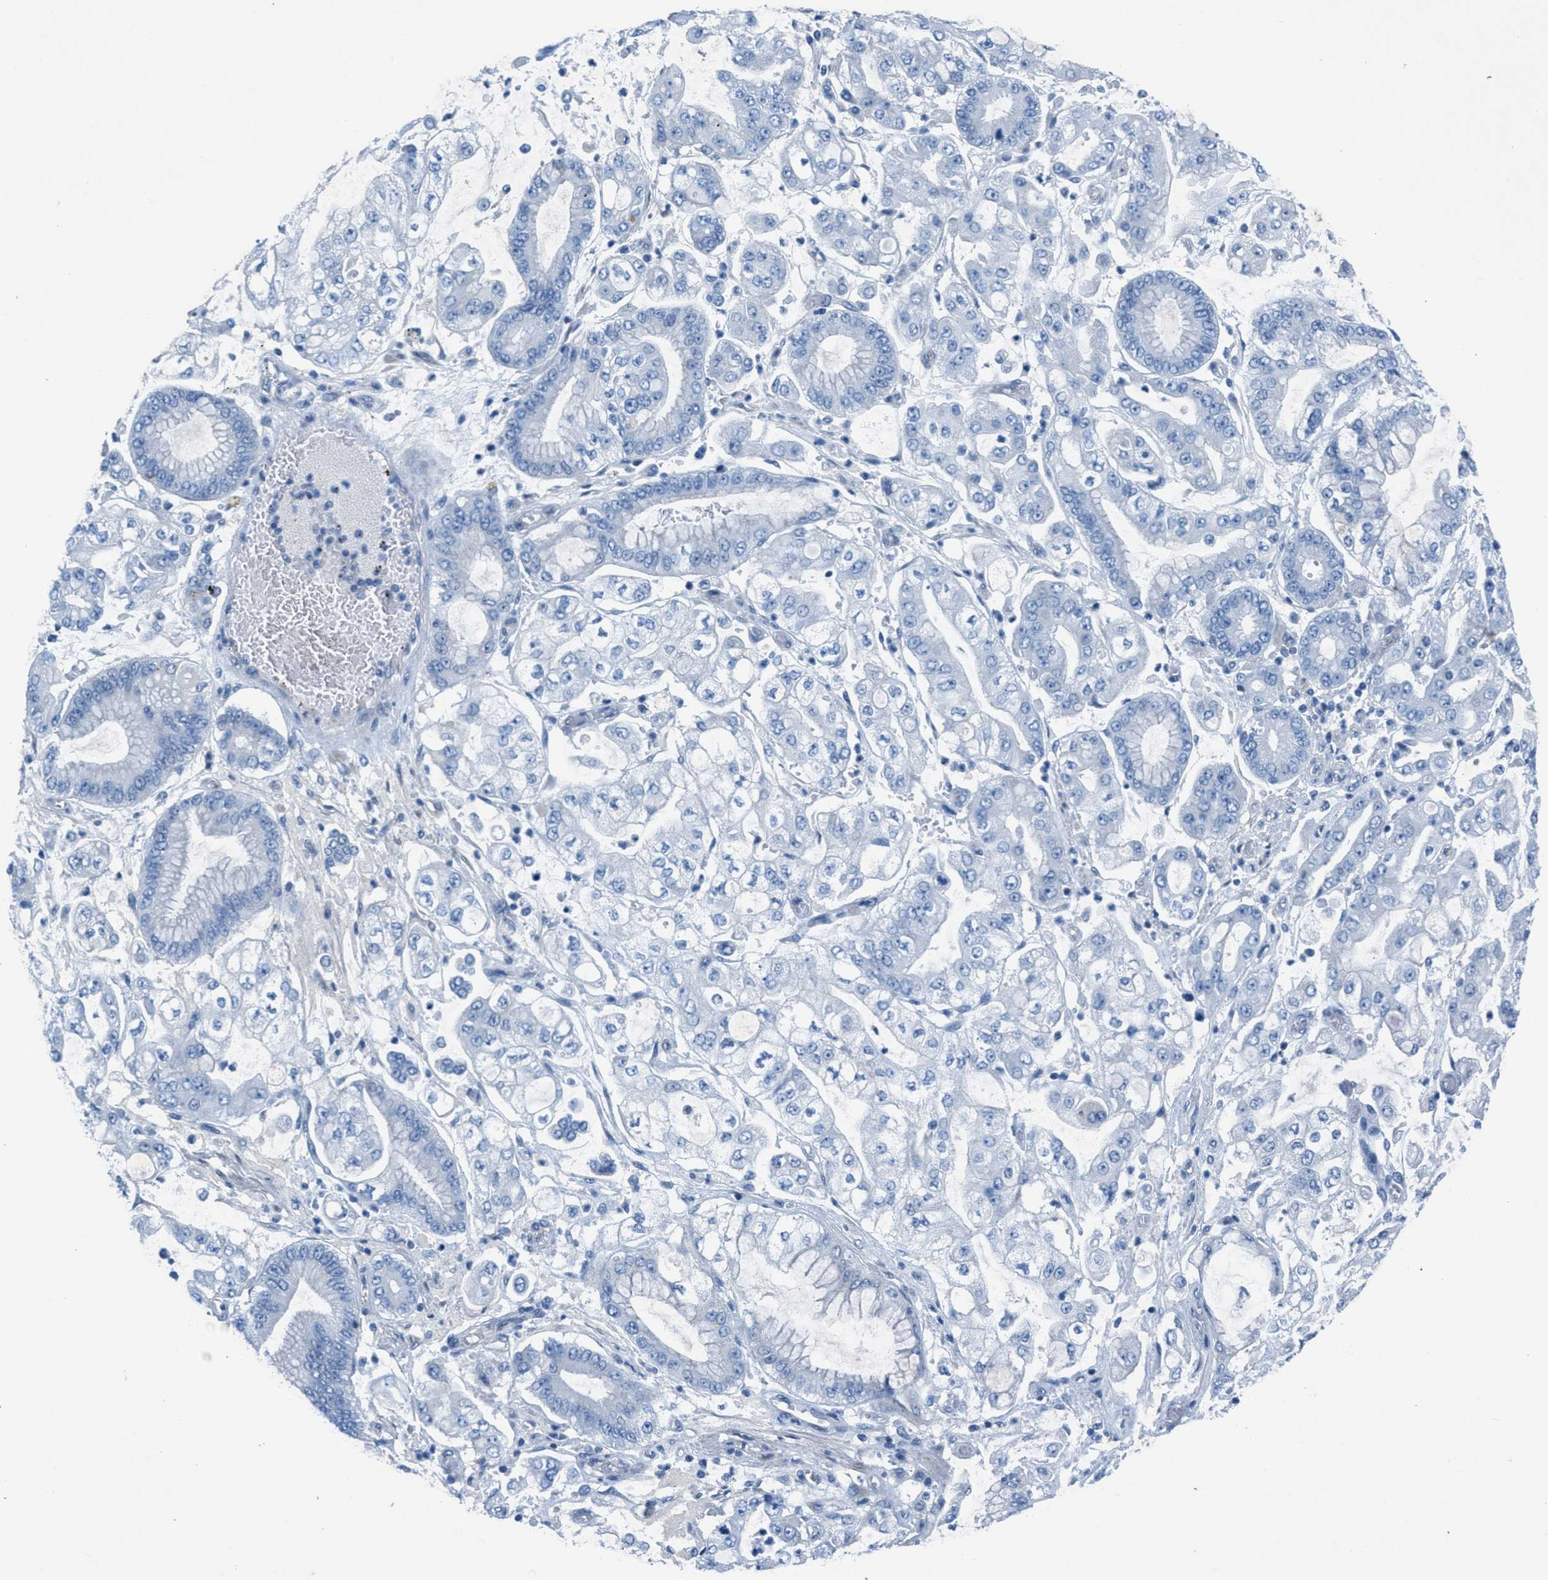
{"staining": {"intensity": "negative", "quantity": "none", "location": "none"}, "tissue": "stomach cancer", "cell_type": "Tumor cells", "image_type": "cancer", "snomed": [{"axis": "morphology", "description": "Adenocarcinoma, NOS"}, {"axis": "topography", "description": "Stomach"}], "caption": "Protein analysis of adenocarcinoma (stomach) shows no significant positivity in tumor cells.", "gene": "GALNT17", "patient": {"sex": "male", "age": 76}}